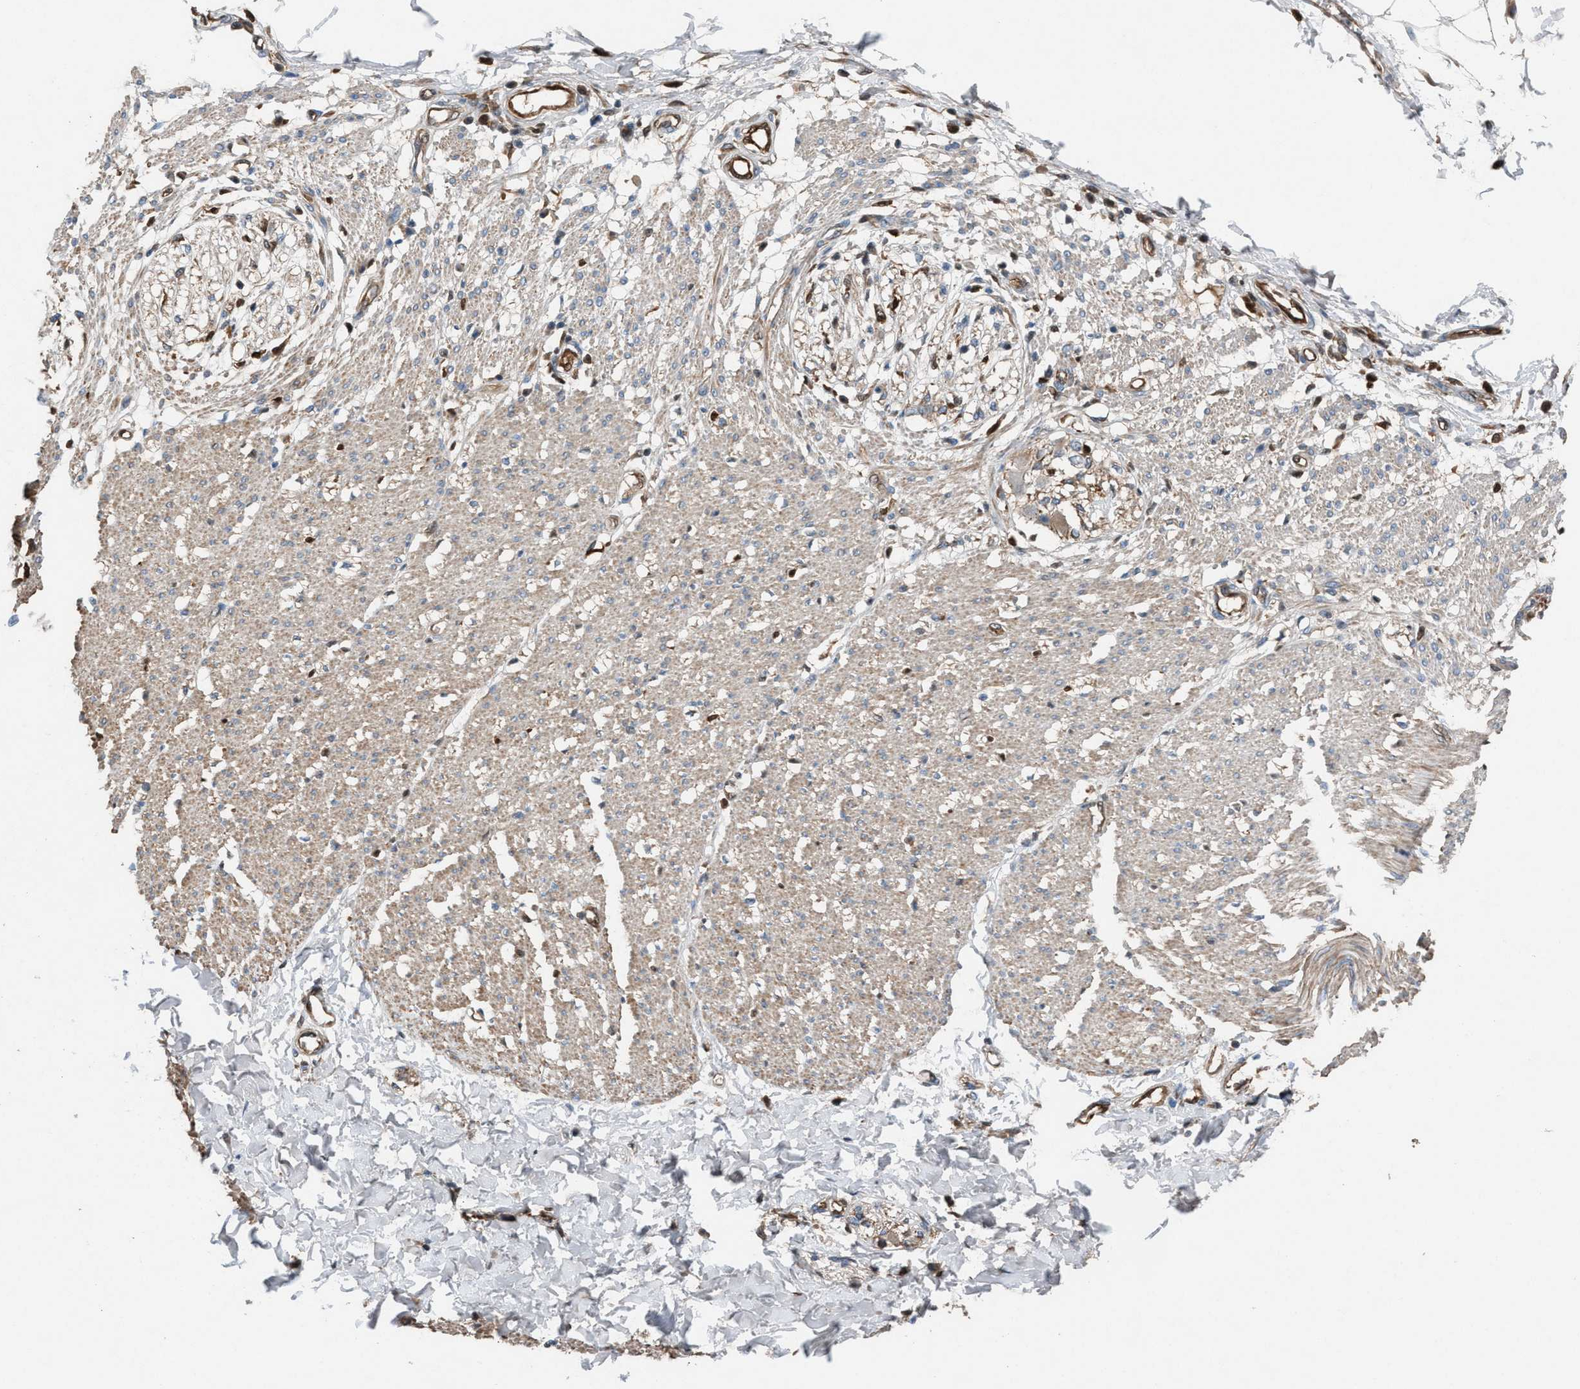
{"staining": {"intensity": "moderate", "quantity": "25%-75%", "location": "cytoplasmic/membranous"}, "tissue": "smooth muscle", "cell_type": "Smooth muscle cells", "image_type": "normal", "snomed": [{"axis": "morphology", "description": "Normal tissue, NOS"}, {"axis": "morphology", "description": "Adenocarcinoma, NOS"}, {"axis": "topography", "description": "Colon"}, {"axis": "topography", "description": "Peripheral nerve tissue"}], "caption": "Immunohistochemical staining of benign smooth muscle shows moderate cytoplasmic/membranous protein staining in approximately 25%-75% of smooth muscle cells.", "gene": "TPK1", "patient": {"sex": "male", "age": 14}}